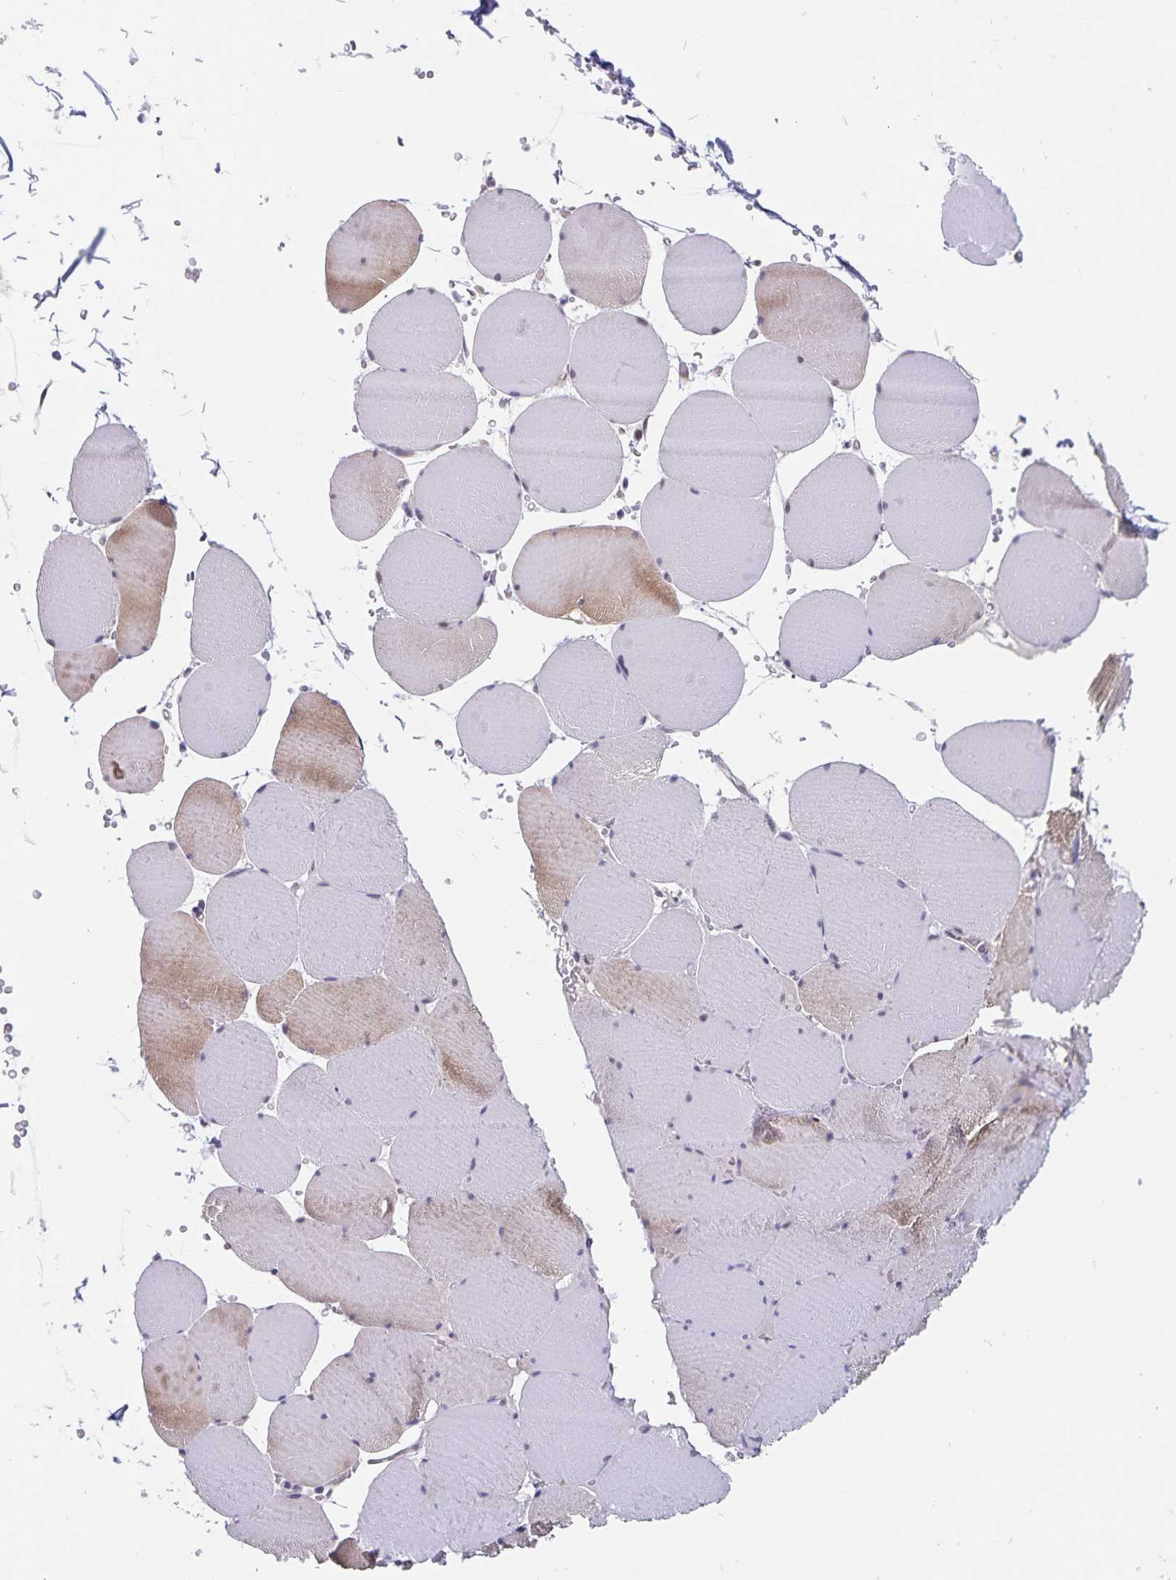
{"staining": {"intensity": "moderate", "quantity": "<25%", "location": "cytoplasmic/membranous"}, "tissue": "skeletal muscle", "cell_type": "Myocytes", "image_type": "normal", "snomed": [{"axis": "morphology", "description": "Normal tissue, NOS"}, {"axis": "topography", "description": "Skeletal muscle"}, {"axis": "topography", "description": "Head-Neck"}], "caption": "Myocytes exhibit low levels of moderate cytoplasmic/membranous expression in about <25% of cells in unremarkable human skeletal muscle. (DAB (3,3'-diaminobenzidine) IHC, brown staining for protein, blue staining for nuclei).", "gene": "BAG6", "patient": {"sex": "male", "age": 66}}